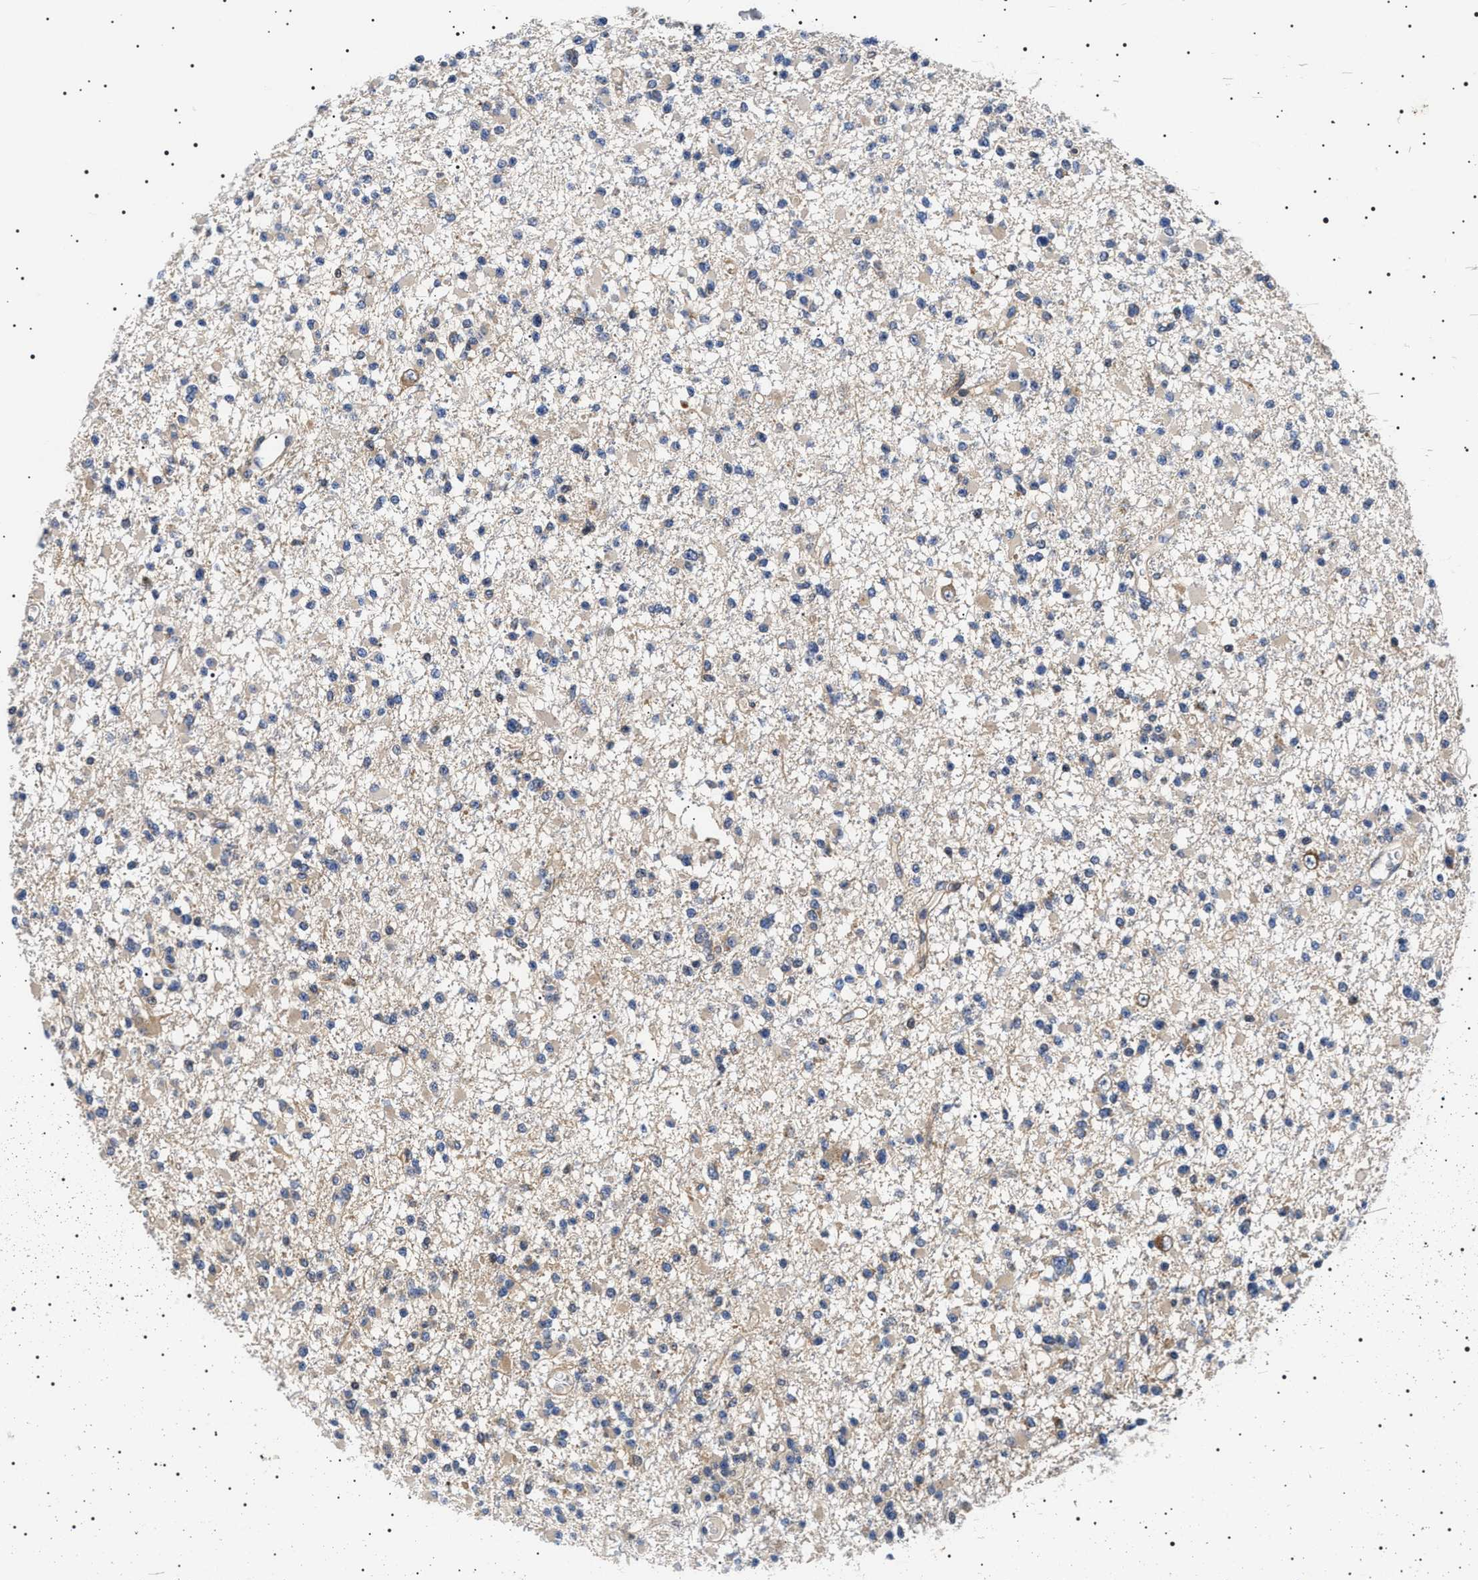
{"staining": {"intensity": "negative", "quantity": "none", "location": "none"}, "tissue": "glioma", "cell_type": "Tumor cells", "image_type": "cancer", "snomed": [{"axis": "morphology", "description": "Glioma, malignant, Low grade"}, {"axis": "topography", "description": "Brain"}], "caption": "Image shows no significant protein staining in tumor cells of glioma. (Stains: DAB (3,3'-diaminobenzidine) immunohistochemistry with hematoxylin counter stain, Microscopy: brightfield microscopy at high magnification).", "gene": "SLC4A7", "patient": {"sex": "female", "age": 22}}